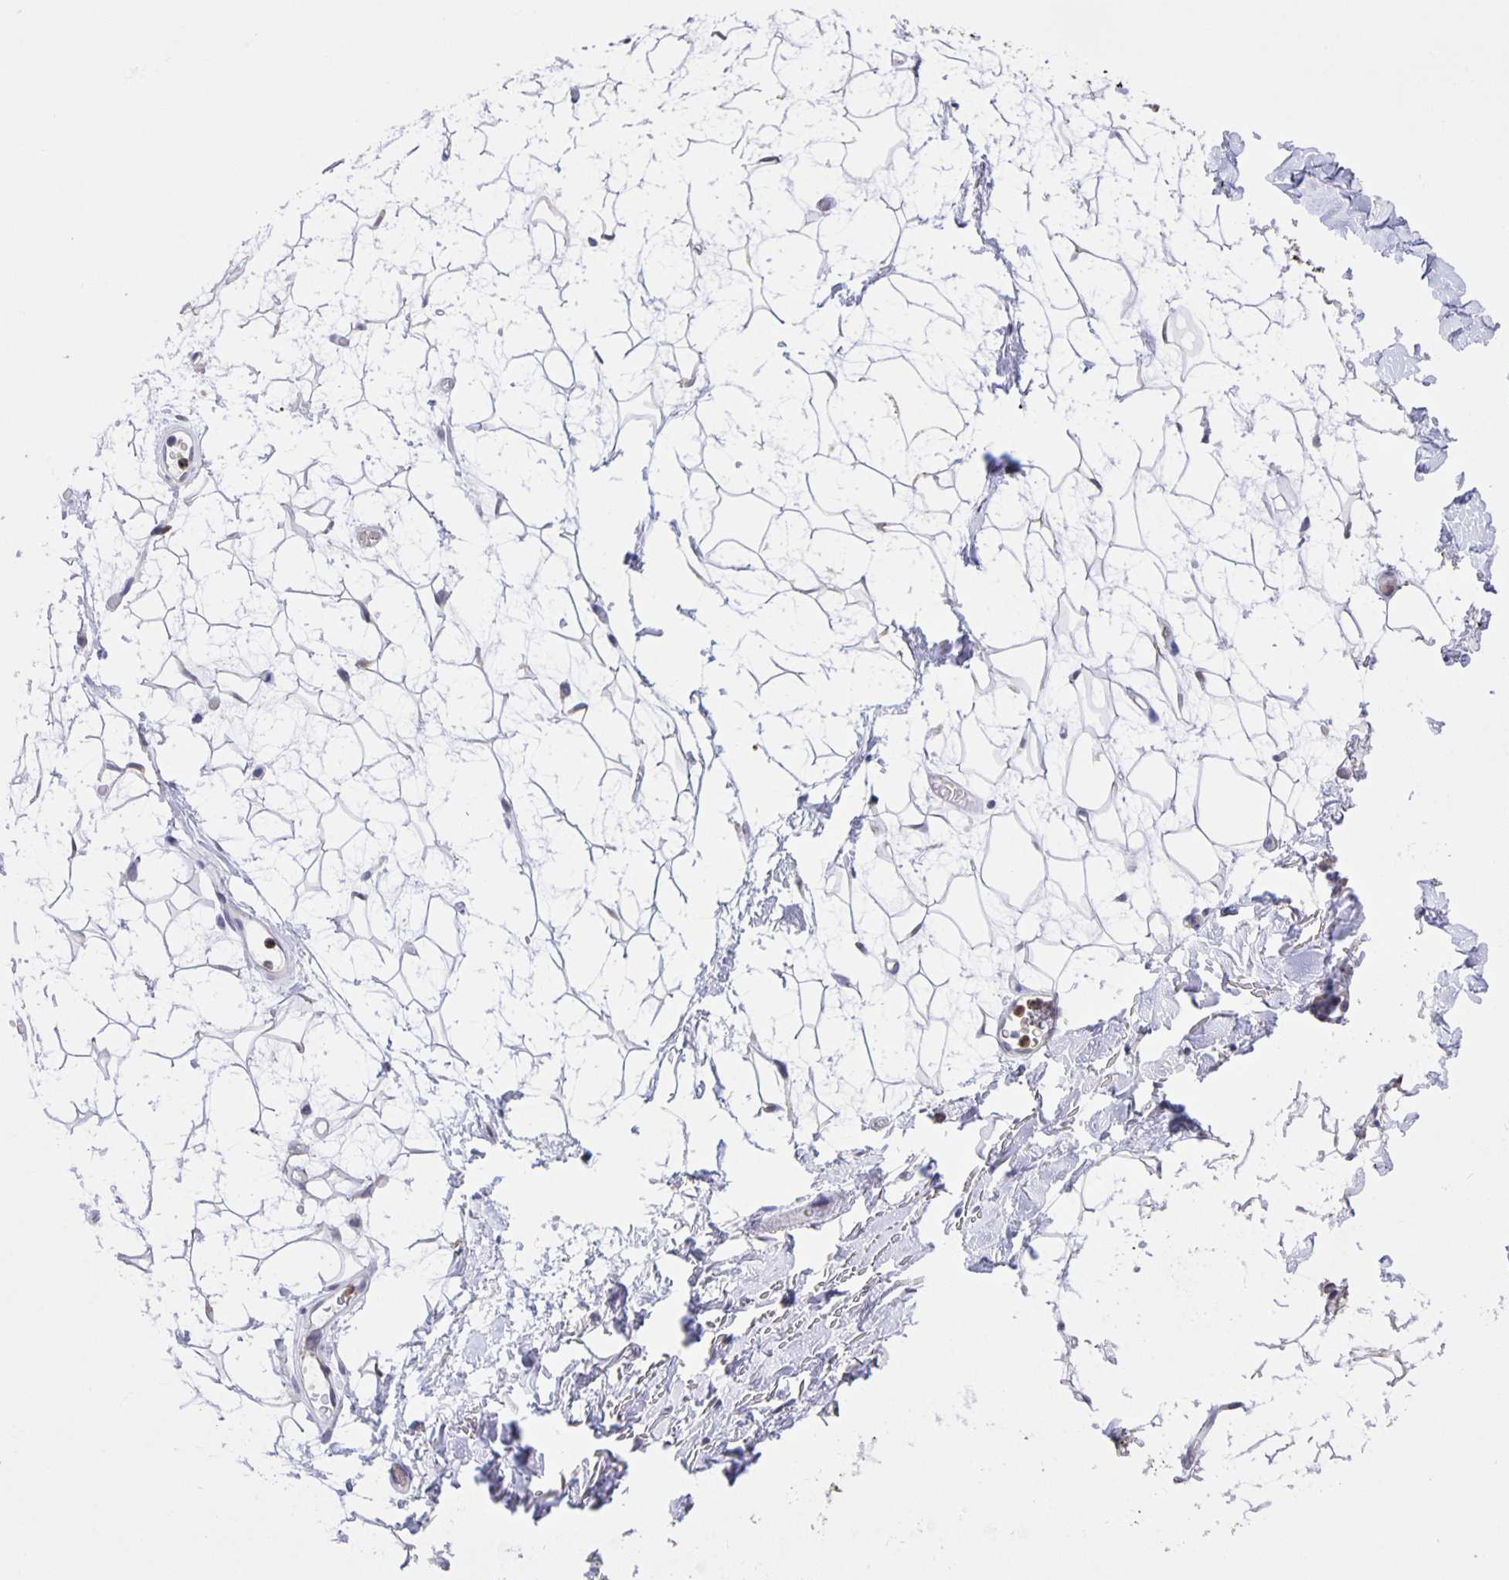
{"staining": {"intensity": "negative", "quantity": "none", "location": "none"}, "tissue": "adipose tissue", "cell_type": "Adipocytes", "image_type": "normal", "snomed": [{"axis": "morphology", "description": "Normal tissue, NOS"}, {"axis": "topography", "description": "Anal"}, {"axis": "topography", "description": "Peripheral nerve tissue"}], "caption": "High power microscopy micrograph of an IHC image of benign adipose tissue, revealing no significant expression in adipocytes.", "gene": "MARCHF6", "patient": {"sex": "male", "age": 78}}